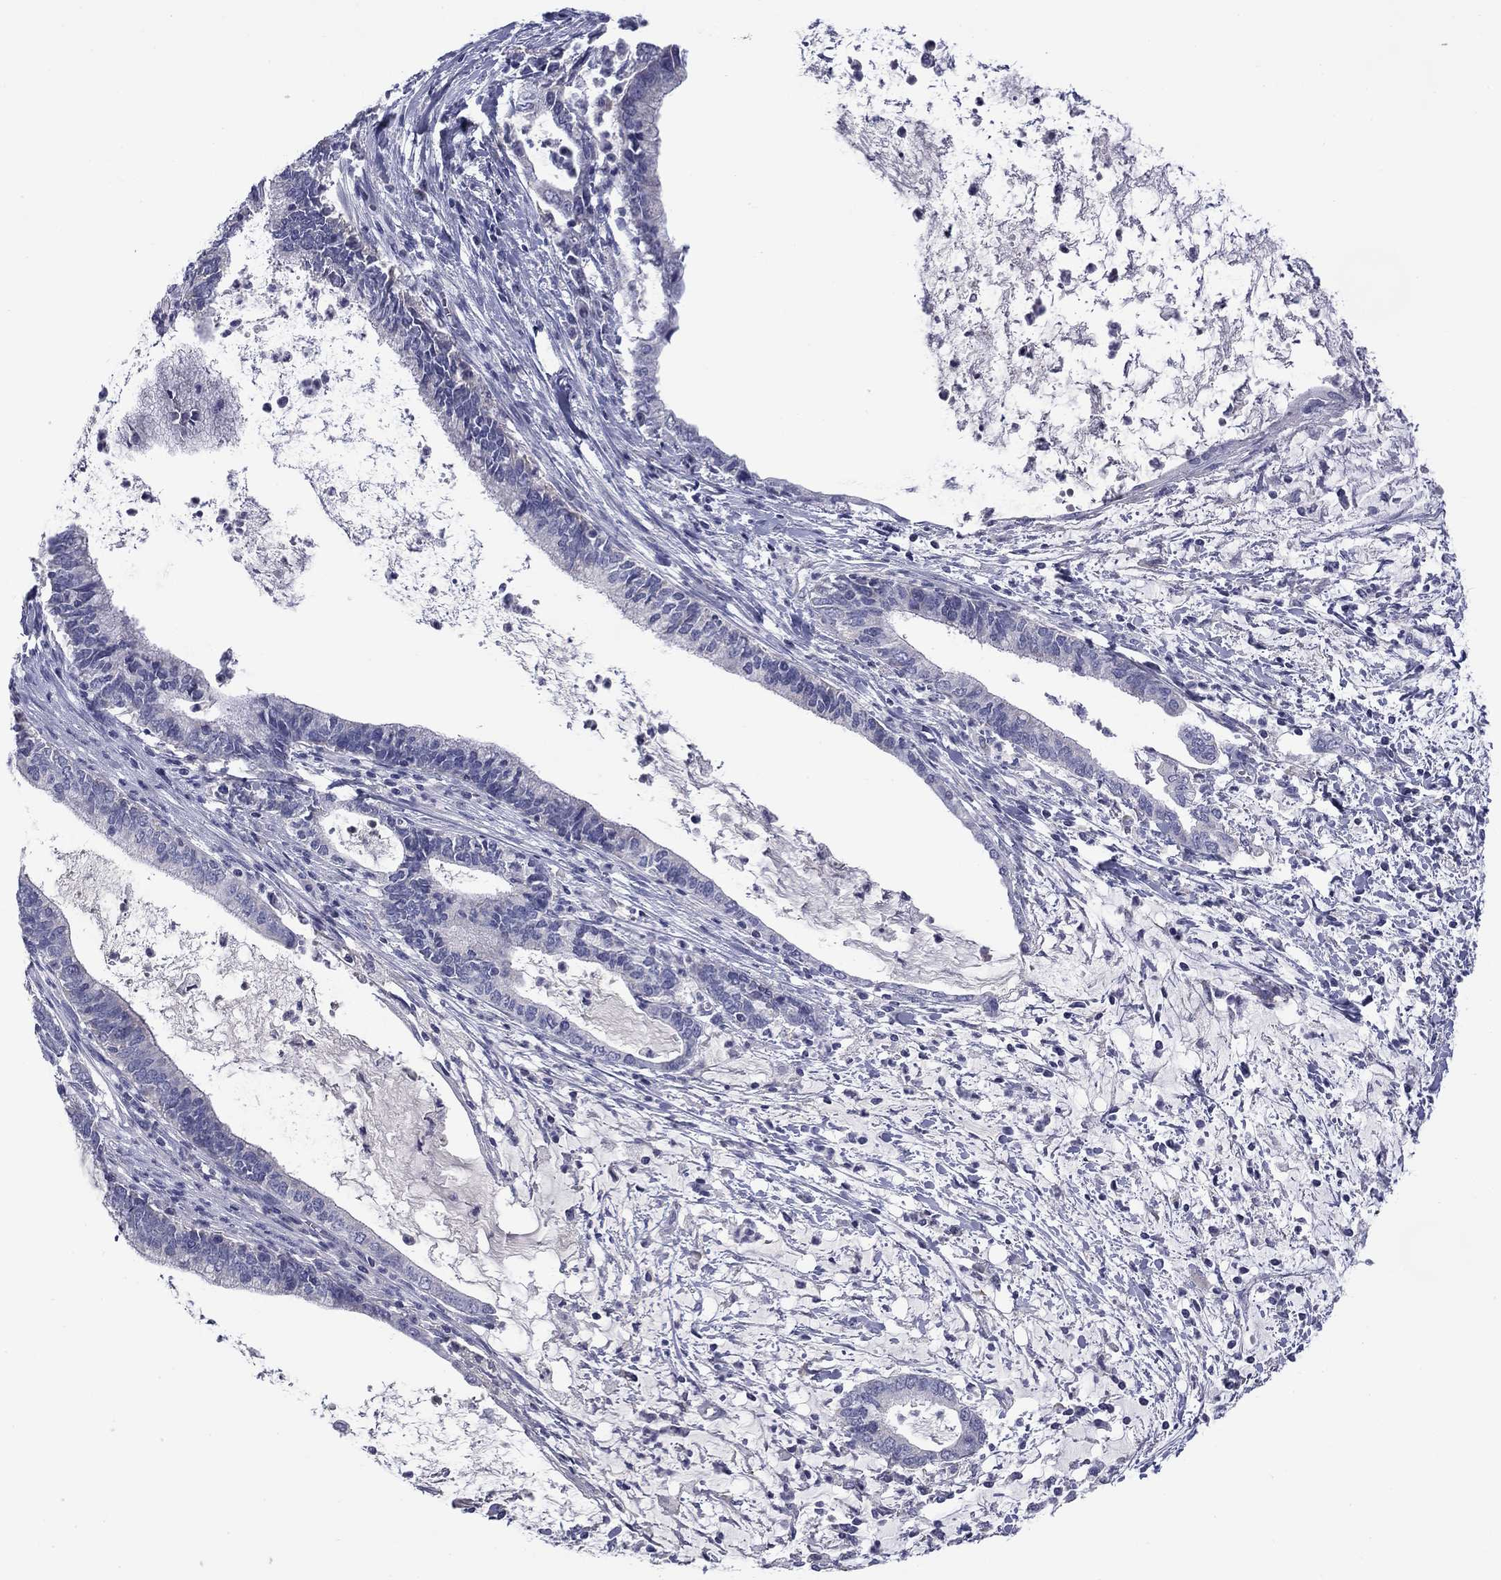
{"staining": {"intensity": "negative", "quantity": "none", "location": "none"}, "tissue": "cervical cancer", "cell_type": "Tumor cells", "image_type": "cancer", "snomed": [{"axis": "morphology", "description": "Adenocarcinoma, NOS"}, {"axis": "topography", "description": "Cervix"}], "caption": "Adenocarcinoma (cervical) stained for a protein using immunohistochemistry (IHC) displays no expression tumor cells.", "gene": "FRK", "patient": {"sex": "female", "age": 42}}